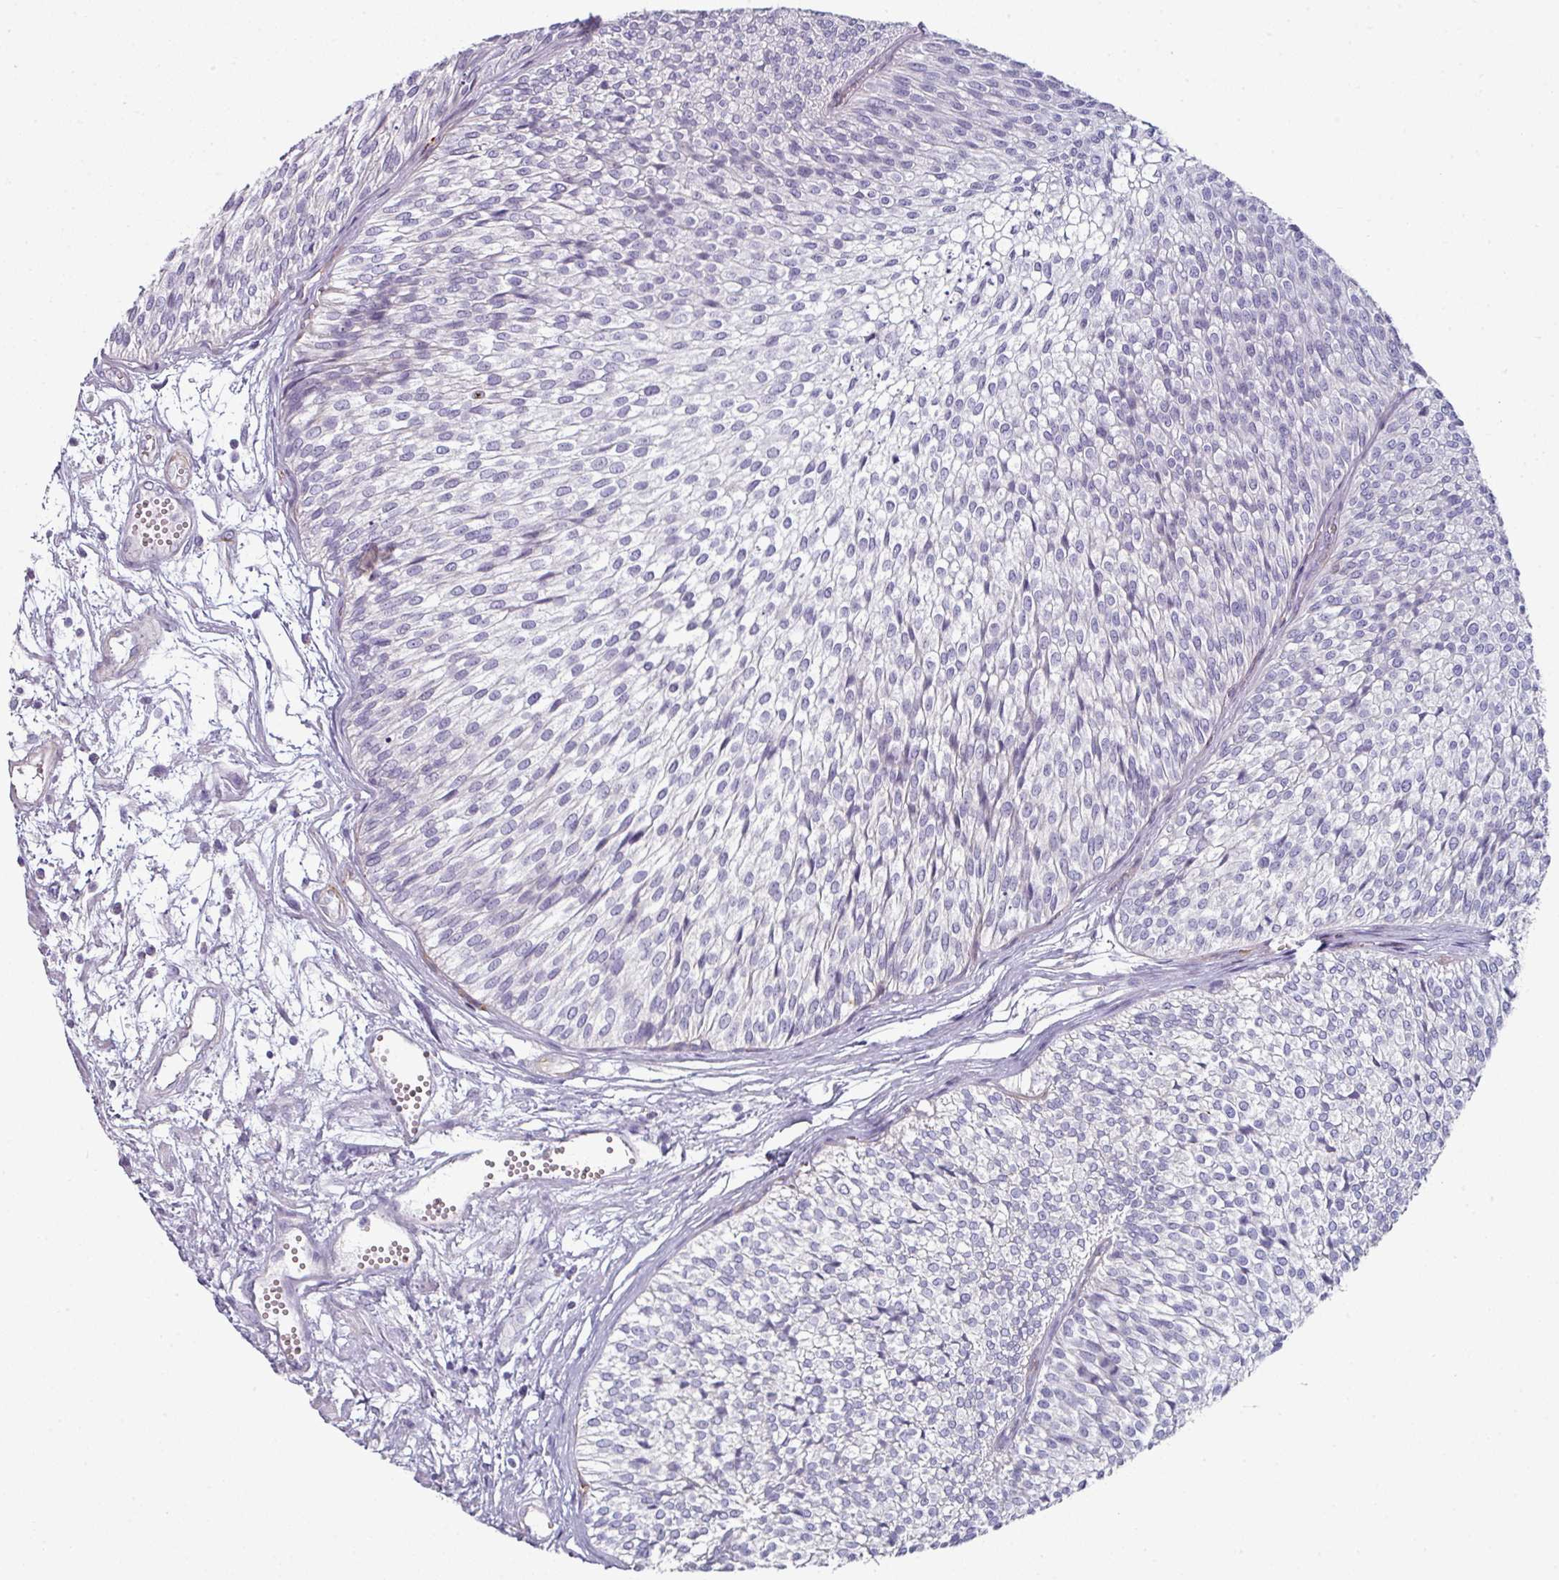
{"staining": {"intensity": "negative", "quantity": "none", "location": "none"}, "tissue": "urothelial cancer", "cell_type": "Tumor cells", "image_type": "cancer", "snomed": [{"axis": "morphology", "description": "Urothelial carcinoma, Low grade"}, {"axis": "topography", "description": "Urinary bladder"}], "caption": "Urothelial cancer was stained to show a protein in brown. There is no significant staining in tumor cells.", "gene": "SLC17A7", "patient": {"sex": "male", "age": 91}}